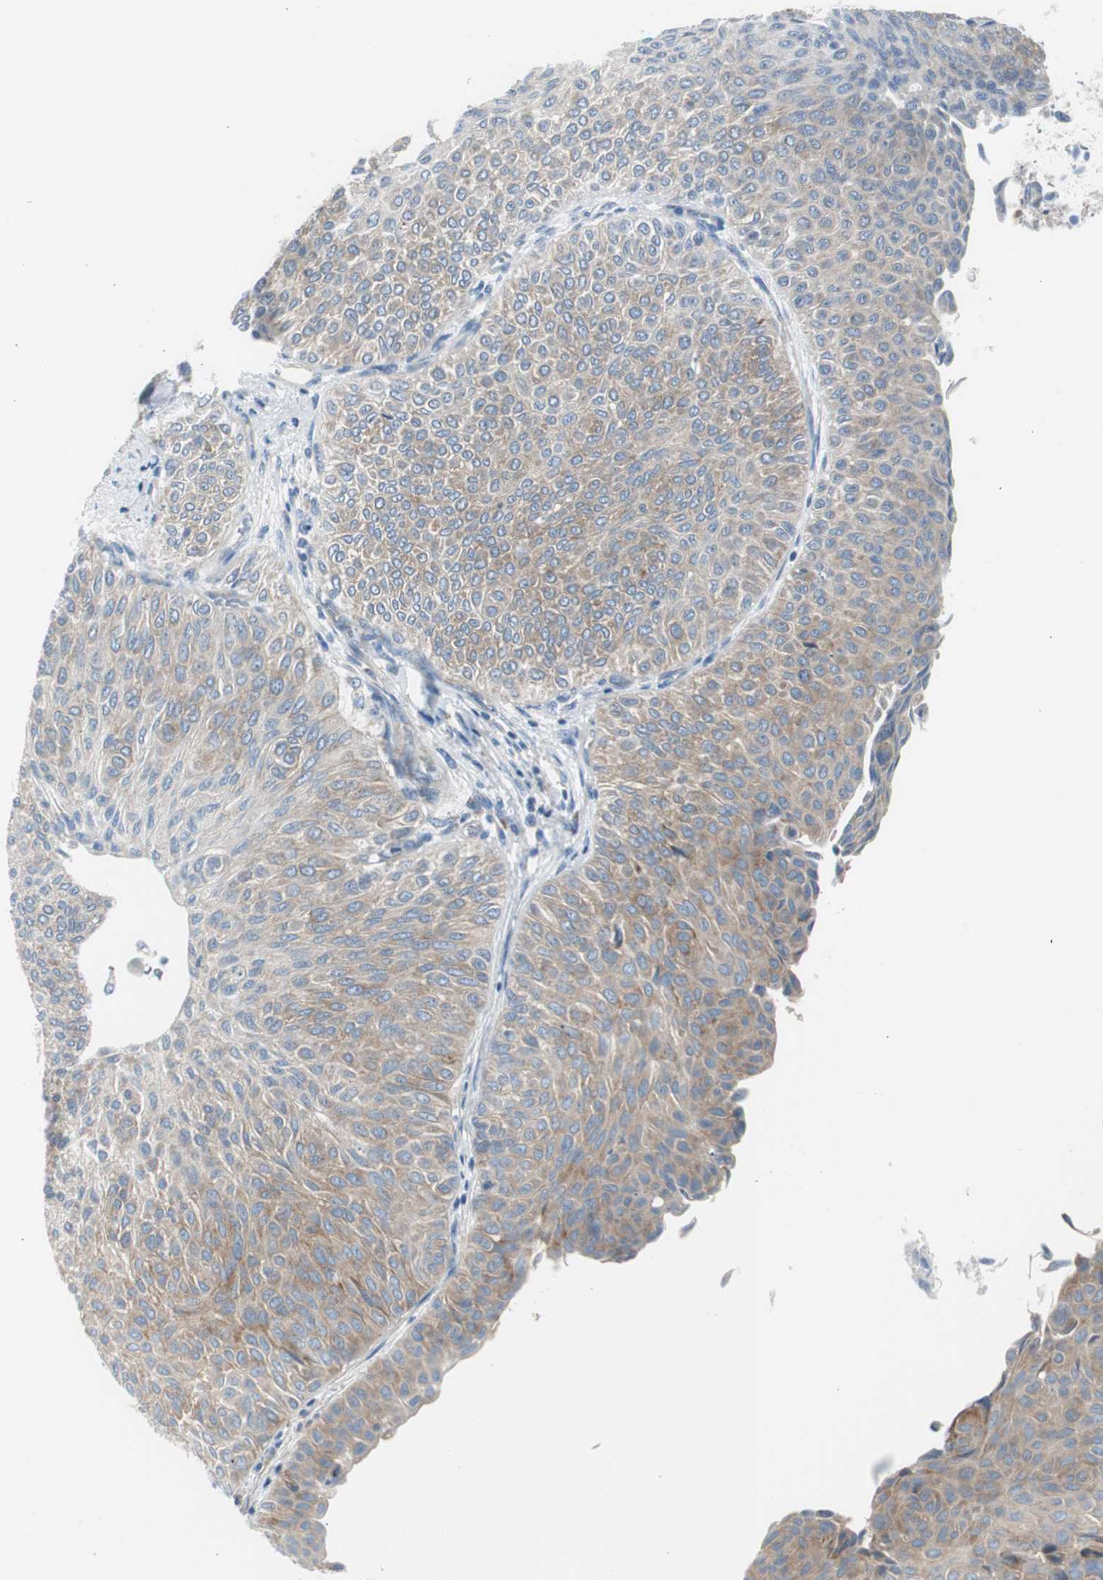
{"staining": {"intensity": "weak", "quantity": ">75%", "location": "cytoplasmic/membranous"}, "tissue": "urothelial cancer", "cell_type": "Tumor cells", "image_type": "cancer", "snomed": [{"axis": "morphology", "description": "Urothelial carcinoma, Low grade"}, {"axis": "topography", "description": "Urinary bladder"}], "caption": "Immunohistochemistry photomicrograph of neoplastic tissue: human low-grade urothelial carcinoma stained using immunohistochemistry shows low levels of weak protein expression localized specifically in the cytoplasmic/membranous of tumor cells, appearing as a cytoplasmic/membranous brown color.", "gene": "RPS12", "patient": {"sex": "male", "age": 78}}